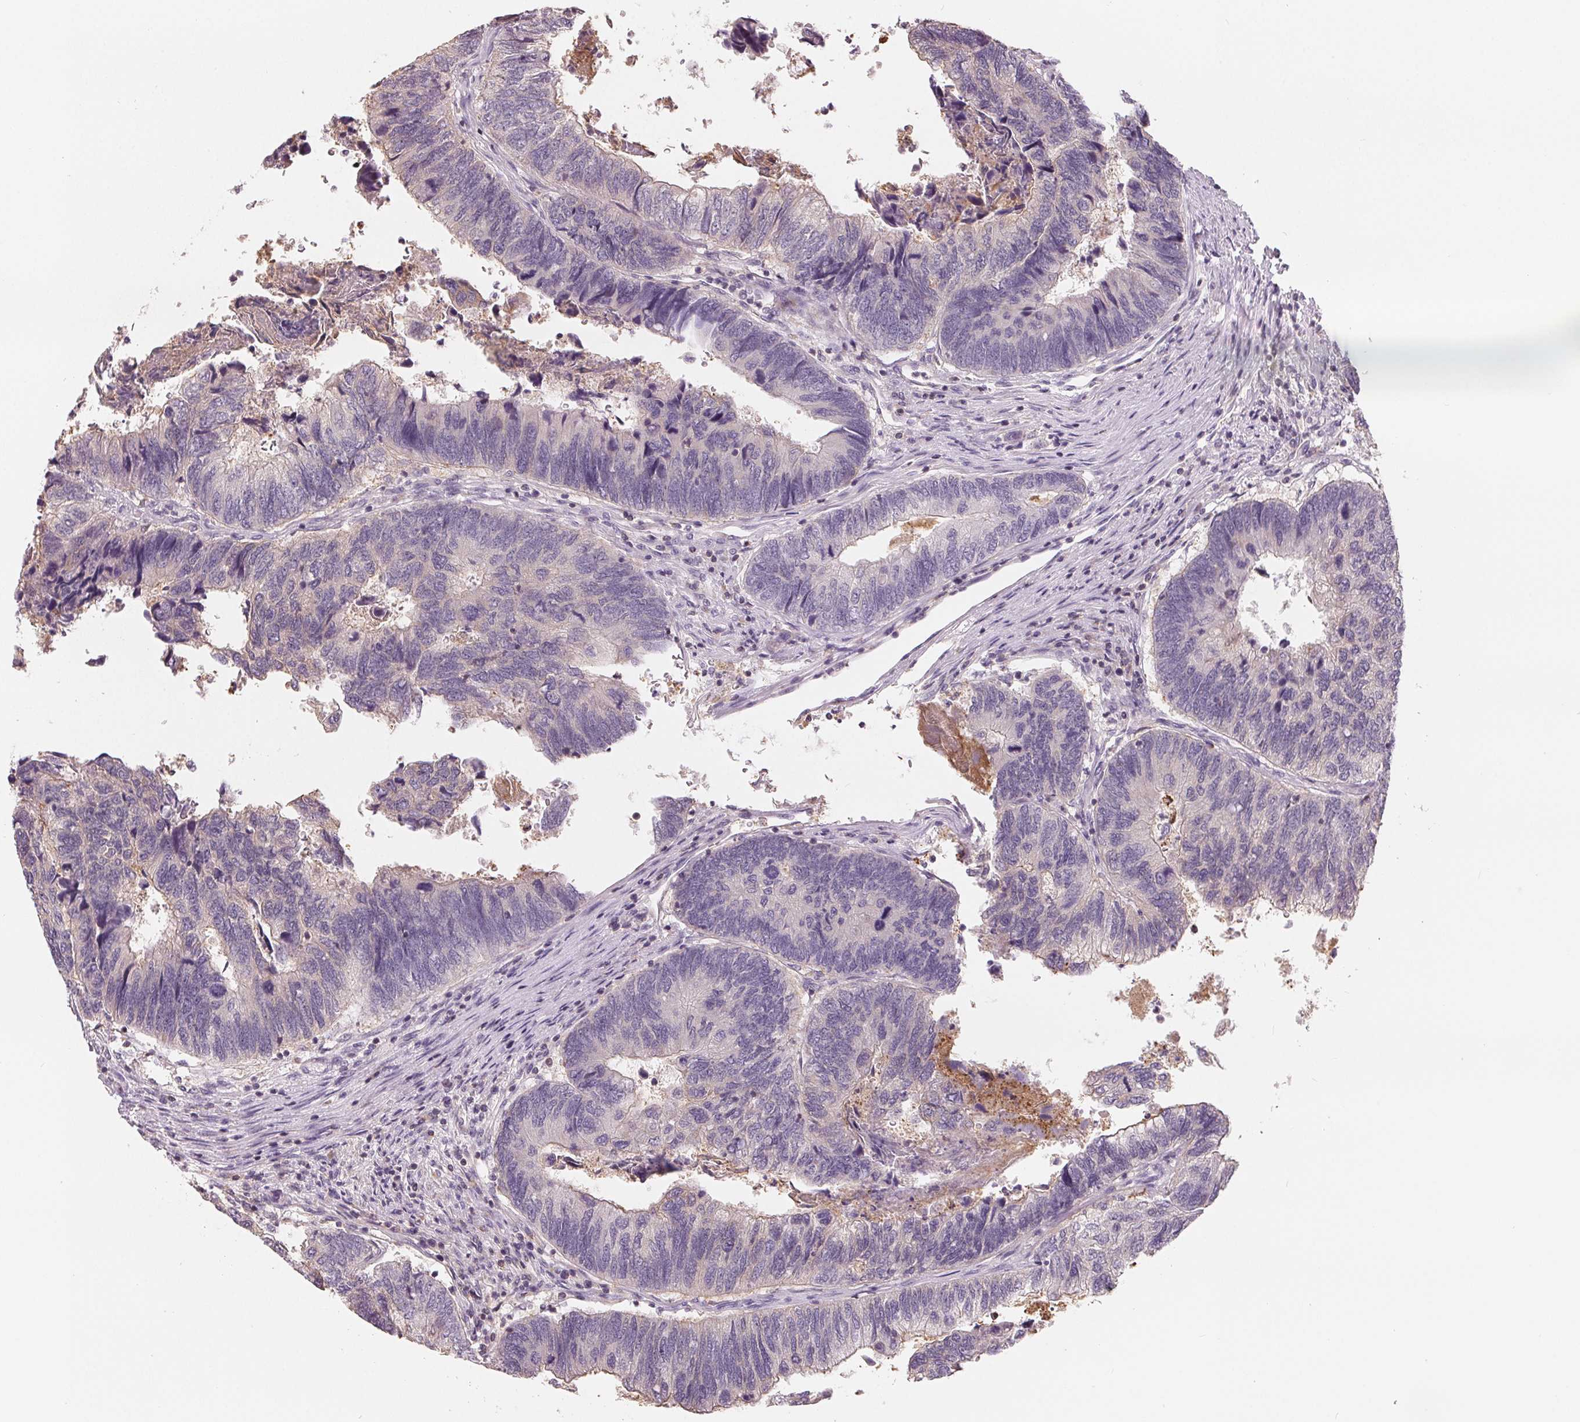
{"staining": {"intensity": "negative", "quantity": "none", "location": "none"}, "tissue": "colorectal cancer", "cell_type": "Tumor cells", "image_type": "cancer", "snomed": [{"axis": "morphology", "description": "Adenocarcinoma, NOS"}, {"axis": "topography", "description": "Colon"}], "caption": "Human adenocarcinoma (colorectal) stained for a protein using immunohistochemistry (IHC) exhibits no staining in tumor cells.", "gene": "VTCN1", "patient": {"sex": "female", "age": 67}}